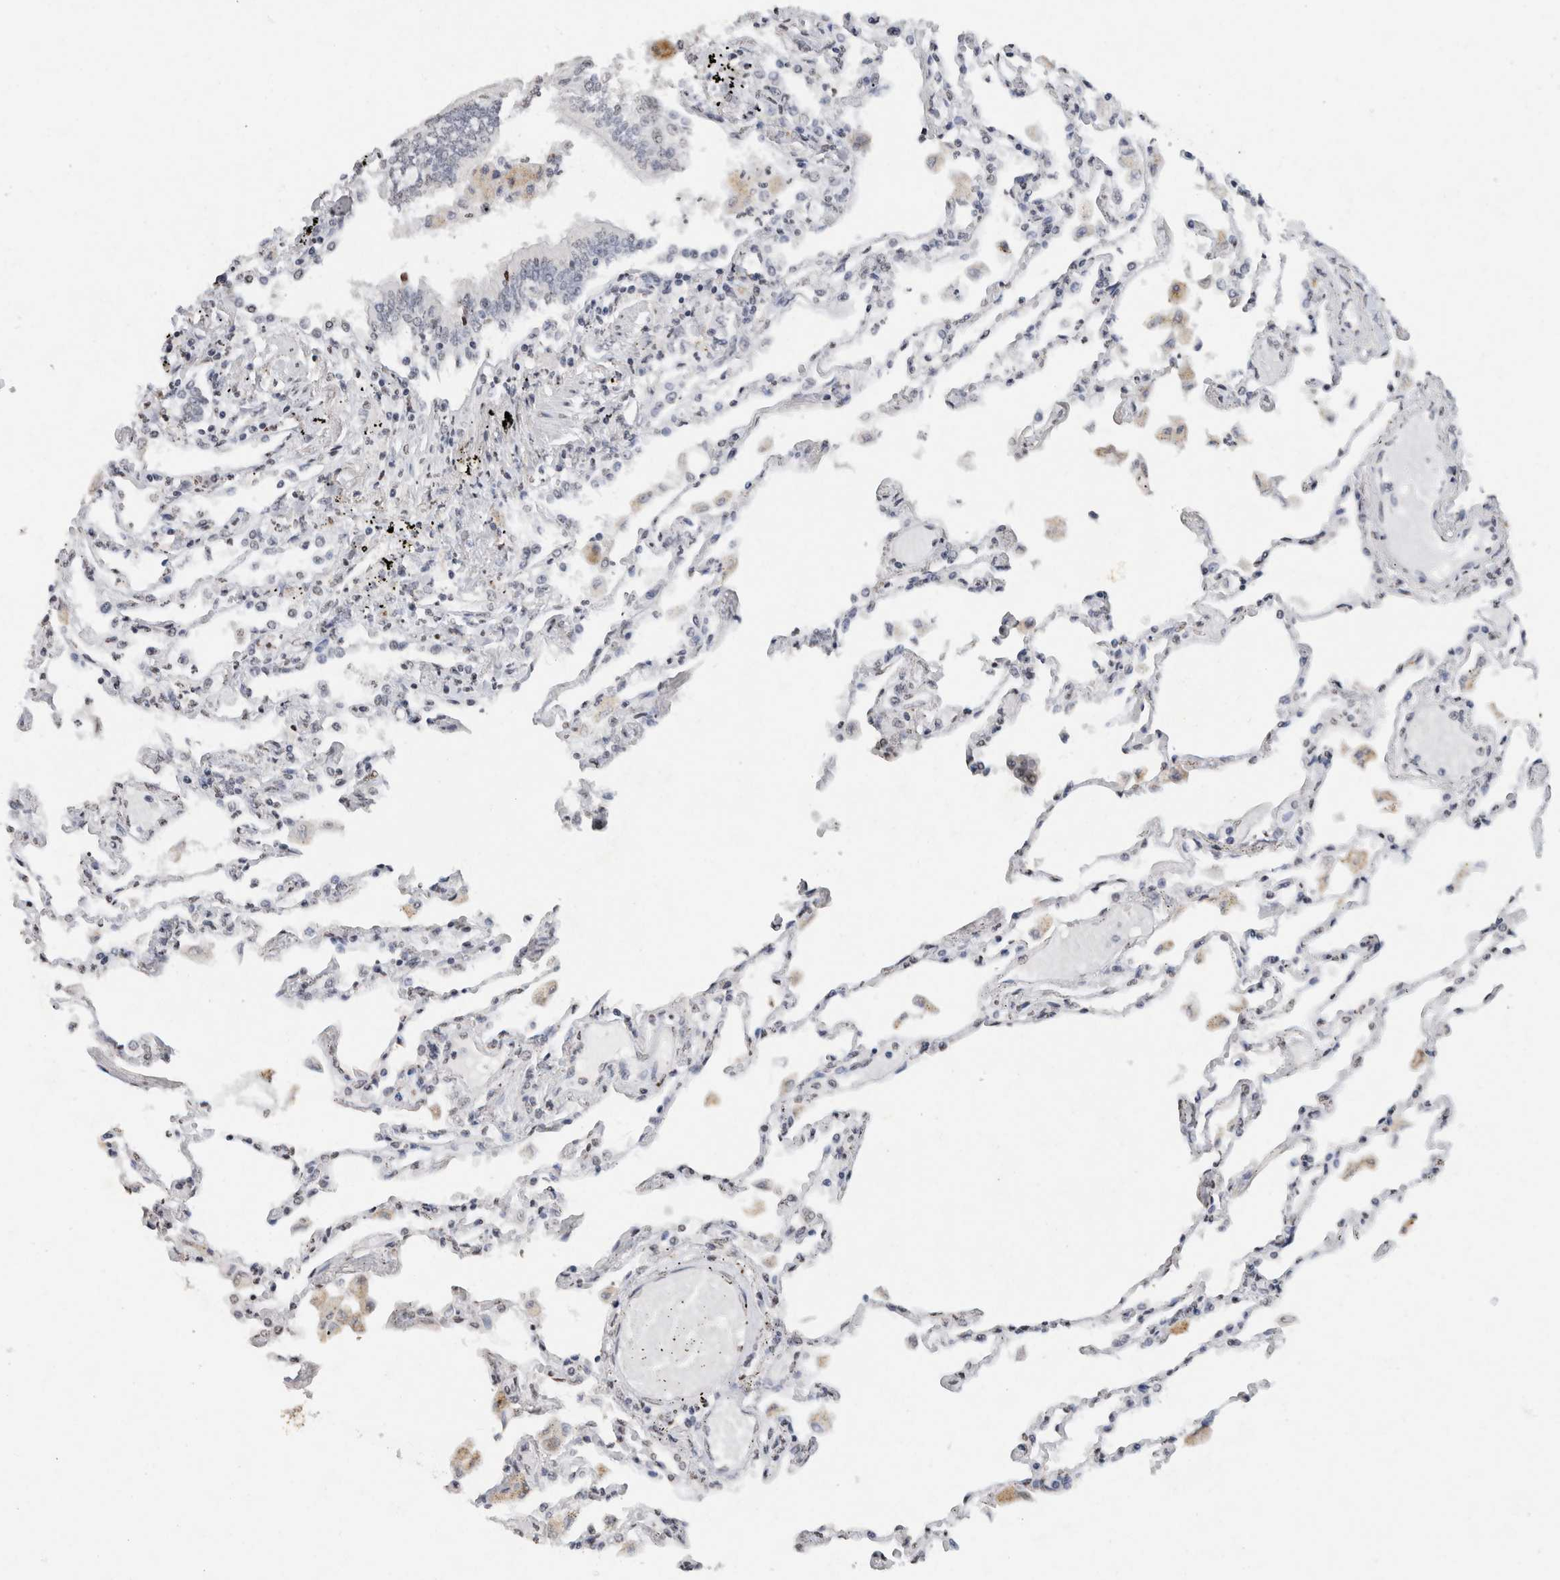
{"staining": {"intensity": "weak", "quantity": "25%-75%", "location": "nuclear"}, "tissue": "lung", "cell_type": "Alveolar cells", "image_type": "normal", "snomed": [{"axis": "morphology", "description": "Normal tissue, NOS"}, {"axis": "topography", "description": "Bronchus"}, {"axis": "topography", "description": "Lung"}], "caption": "A micrograph showing weak nuclear positivity in approximately 25%-75% of alveolar cells in unremarkable lung, as visualized by brown immunohistochemical staining.", "gene": "CNTN1", "patient": {"sex": "female", "age": 49}}